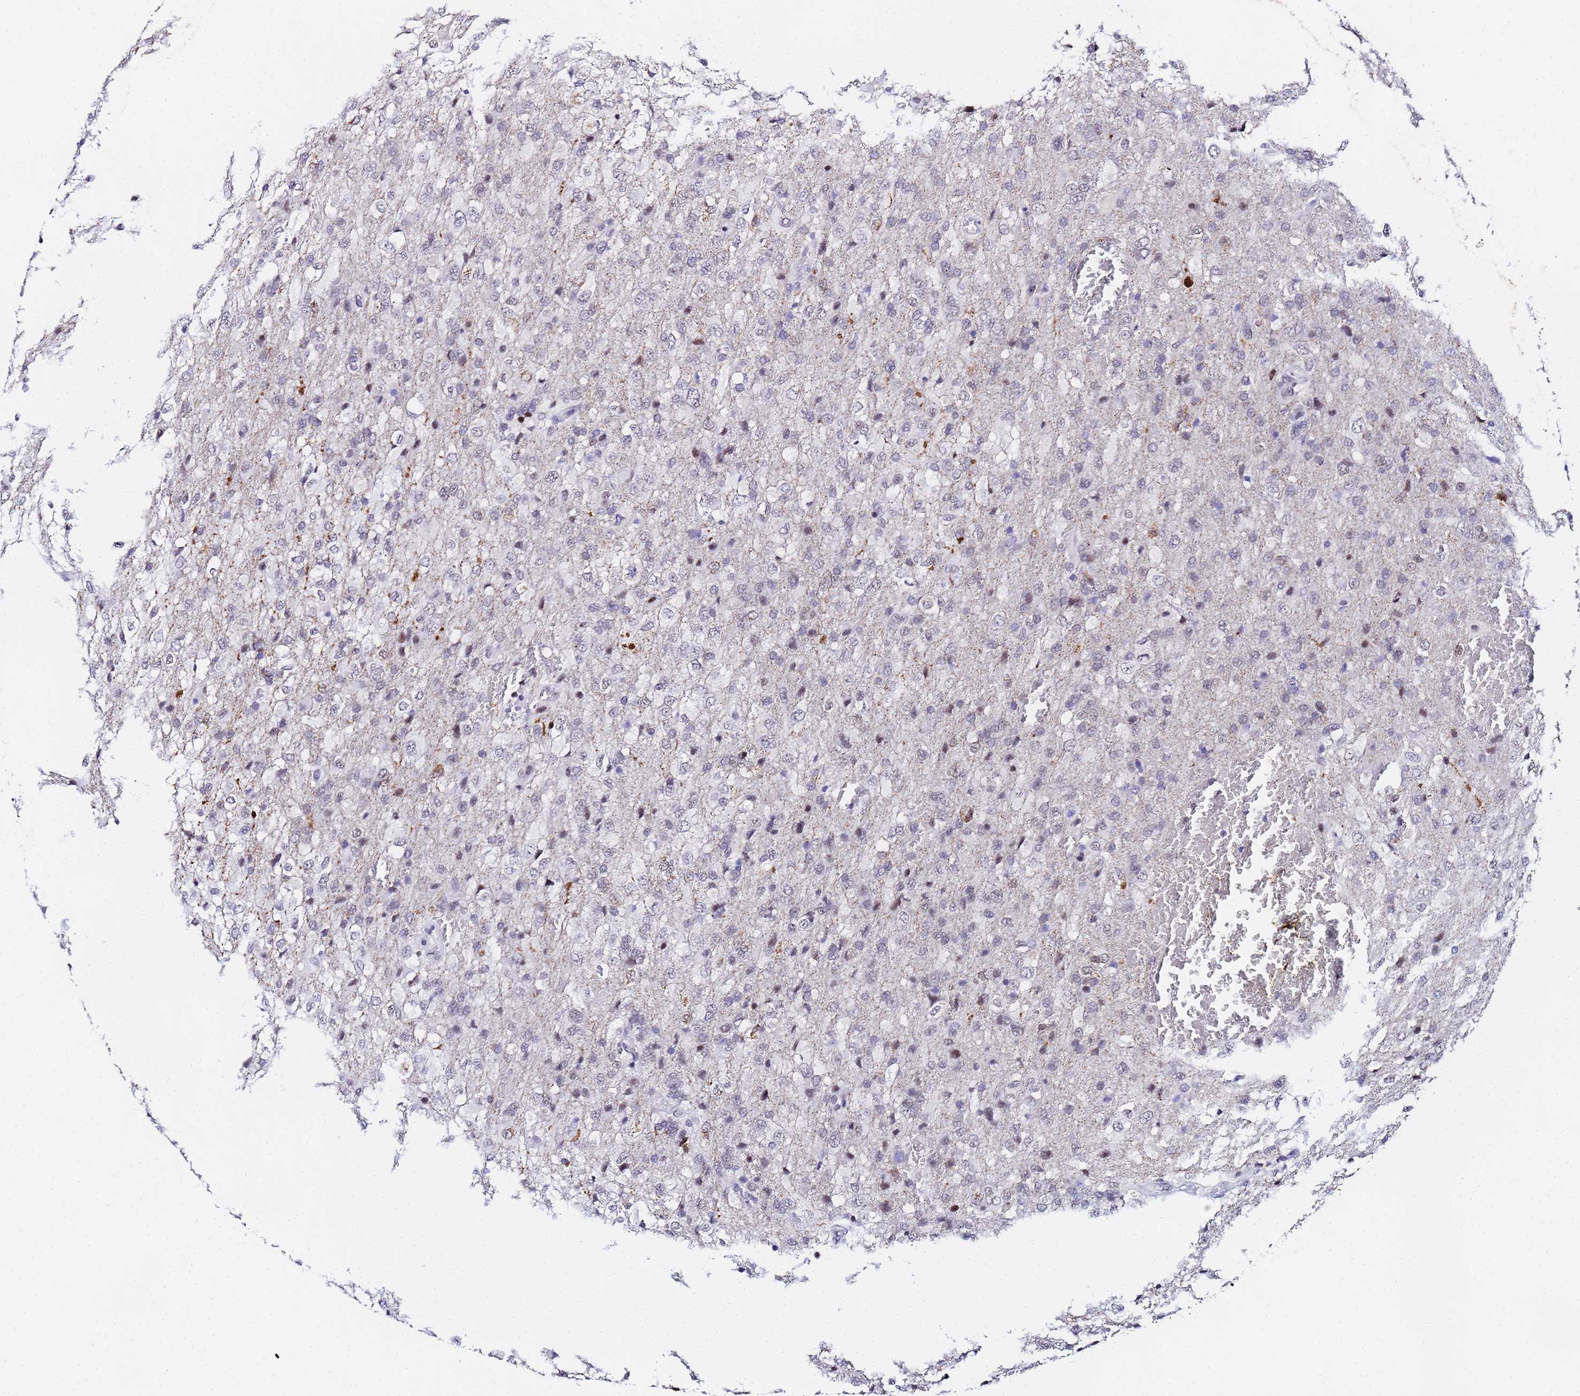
{"staining": {"intensity": "negative", "quantity": "none", "location": "none"}, "tissue": "glioma", "cell_type": "Tumor cells", "image_type": "cancer", "snomed": [{"axis": "morphology", "description": "Glioma, malignant, High grade"}, {"axis": "topography", "description": "Brain"}], "caption": "Image shows no protein positivity in tumor cells of high-grade glioma (malignant) tissue.", "gene": "CKMT1A", "patient": {"sex": "female", "age": 74}}